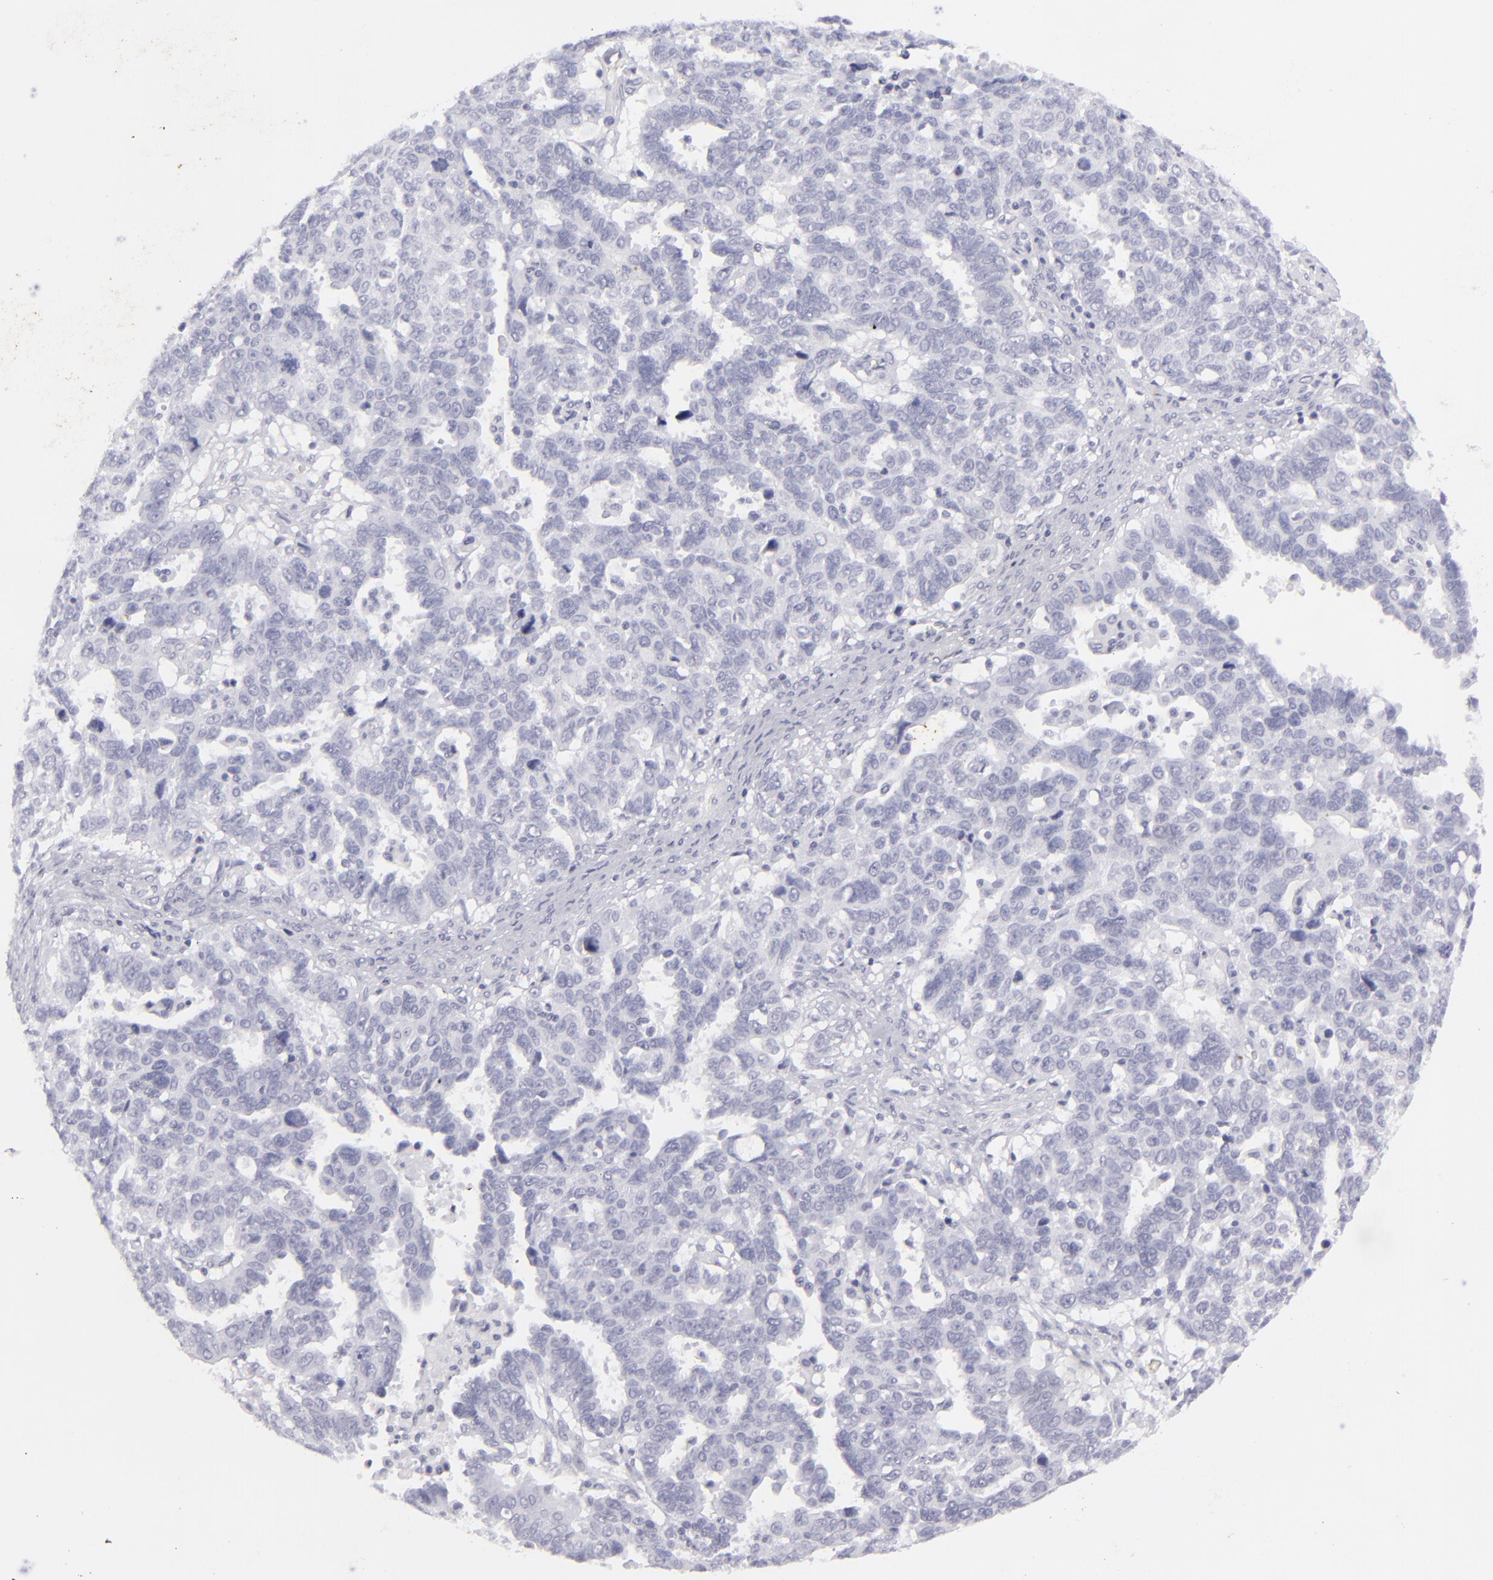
{"staining": {"intensity": "negative", "quantity": "none", "location": "none"}, "tissue": "ovarian cancer", "cell_type": "Tumor cells", "image_type": "cancer", "snomed": [{"axis": "morphology", "description": "Carcinoma, endometroid"}, {"axis": "morphology", "description": "Cystadenocarcinoma, serous, NOS"}, {"axis": "topography", "description": "Ovary"}], "caption": "Human ovarian cancer (serous cystadenocarcinoma) stained for a protein using IHC reveals no staining in tumor cells.", "gene": "KRT1", "patient": {"sex": "female", "age": 45}}